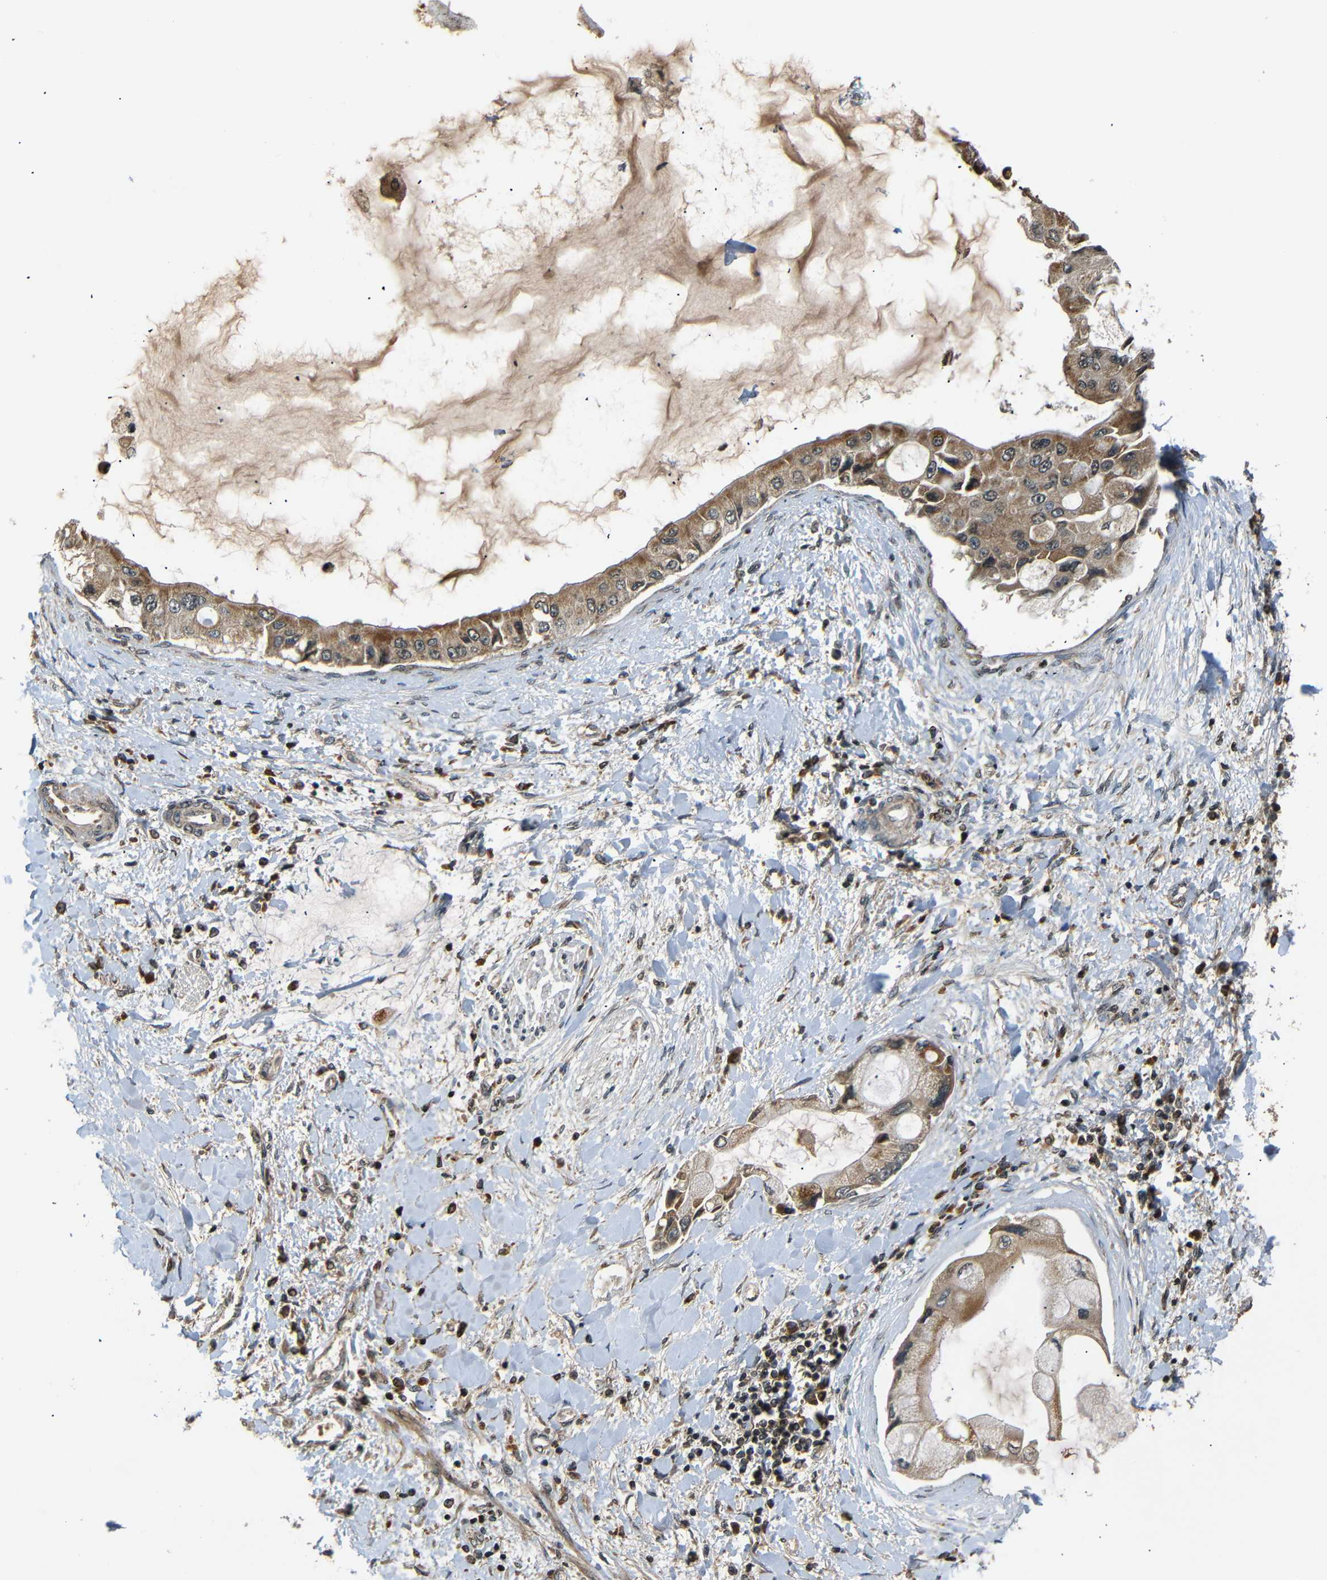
{"staining": {"intensity": "moderate", "quantity": ">75%", "location": "cytoplasmic/membranous"}, "tissue": "liver cancer", "cell_type": "Tumor cells", "image_type": "cancer", "snomed": [{"axis": "morphology", "description": "Cholangiocarcinoma"}, {"axis": "topography", "description": "Liver"}], "caption": "High-magnification brightfield microscopy of liver cancer stained with DAB (brown) and counterstained with hematoxylin (blue). tumor cells exhibit moderate cytoplasmic/membranous staining is appreciated in about>75% of cells.", "gene": "TANK", "patient": {"sex": "male", "age": 50}}